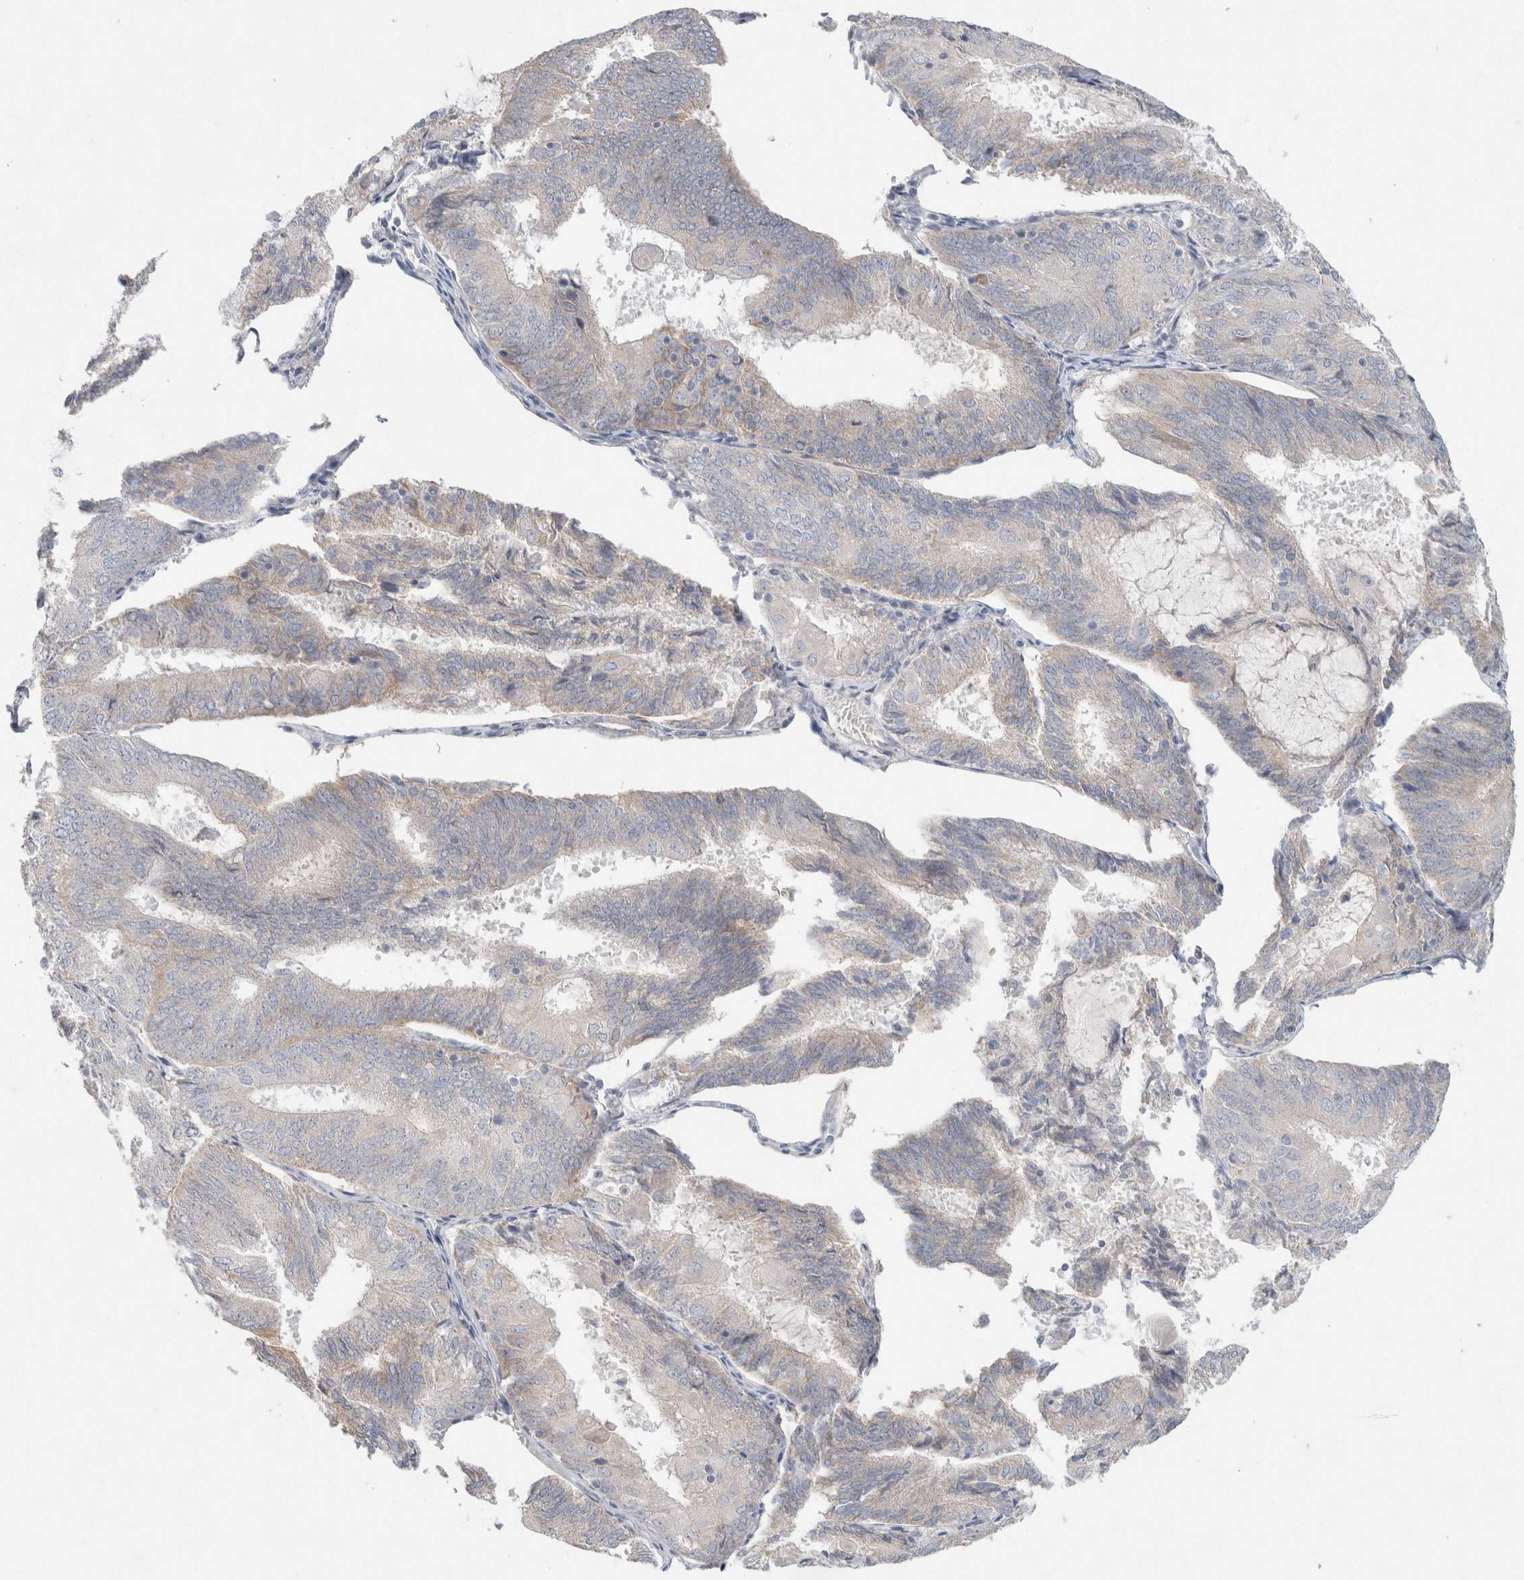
{"staining": {"intensity": "weak", "quantity": "<25%", "location": "cytoplasmic/membranous"}, "tissue": "endometrial cancer", "cell_type": "Tumor cells", "image_type": "cancer", "snomed": [{"axis": "morphology", "description": "Adenocarcinoma, NOS"}, {"axis": "topography", "description": "Endometrium"}], "caption": "Endometrial adenocarcinoma stained for a protein using IHC demonstrates no staining tumor cells.", "gene": "CMTM4", "patient": {"sex": "female", "age": 81}}